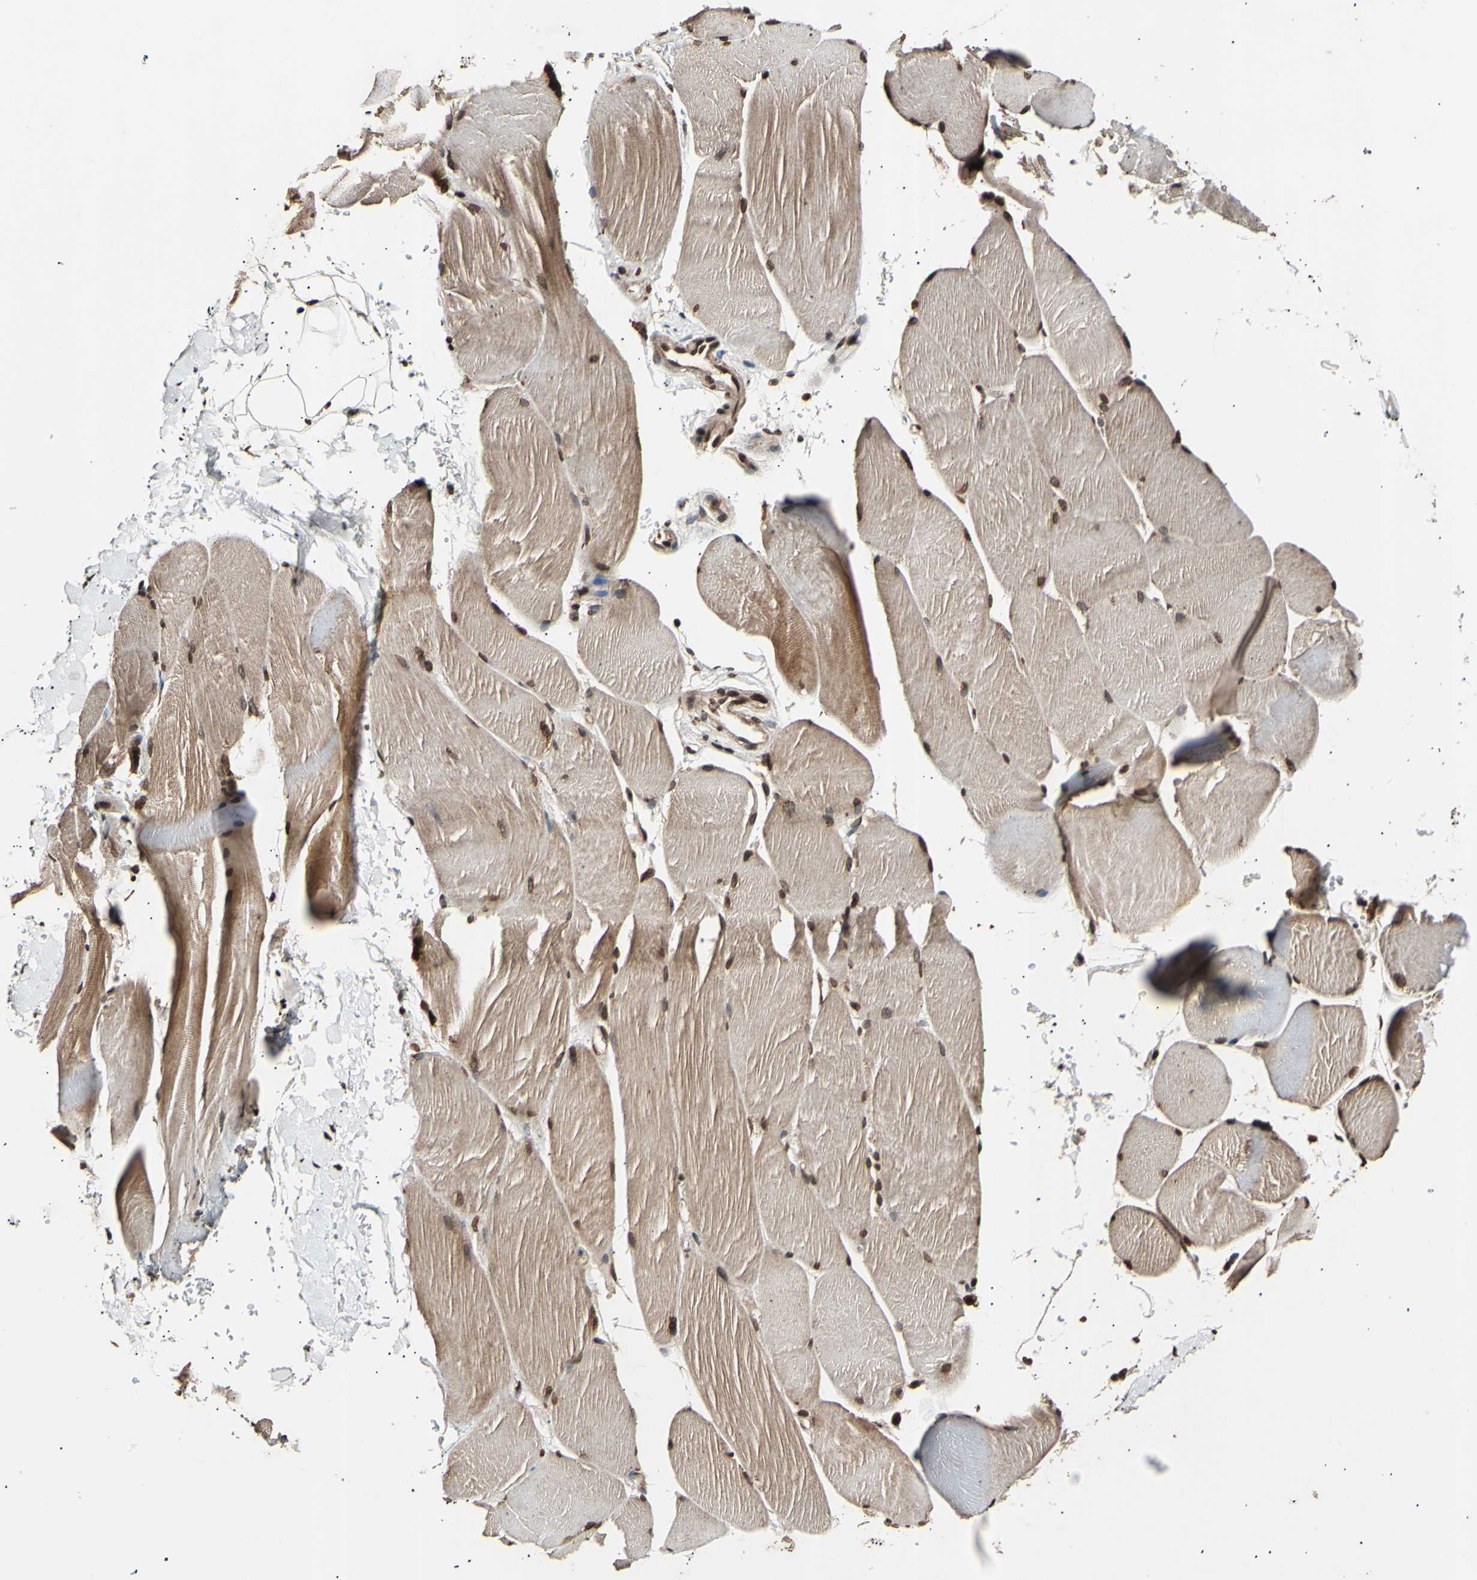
{"staining": {"intensity": "moderate", "quantity": ">75%", "location": "cytoplasmic/membranous,nuclear"}, "tissue": "skeletal muscle", "cell_type": "Myocytes", "image_type": "normal", "snomed": [{"axis": "morphology", "description": "Normal tissue, NOS"}, {"axis": "topography", "description": "Skin"}, {"axis": "topography", "description": "Skeletal muscle"}], "caption": "Protein expression analysis of unremarkable human skeletal muscle reveals moderate cytoplasmic/membranous,nuclear expression in about >75% of myocytes.", "gene": "ANAPC7", "patient": {"sex": "male", "age": 83}}